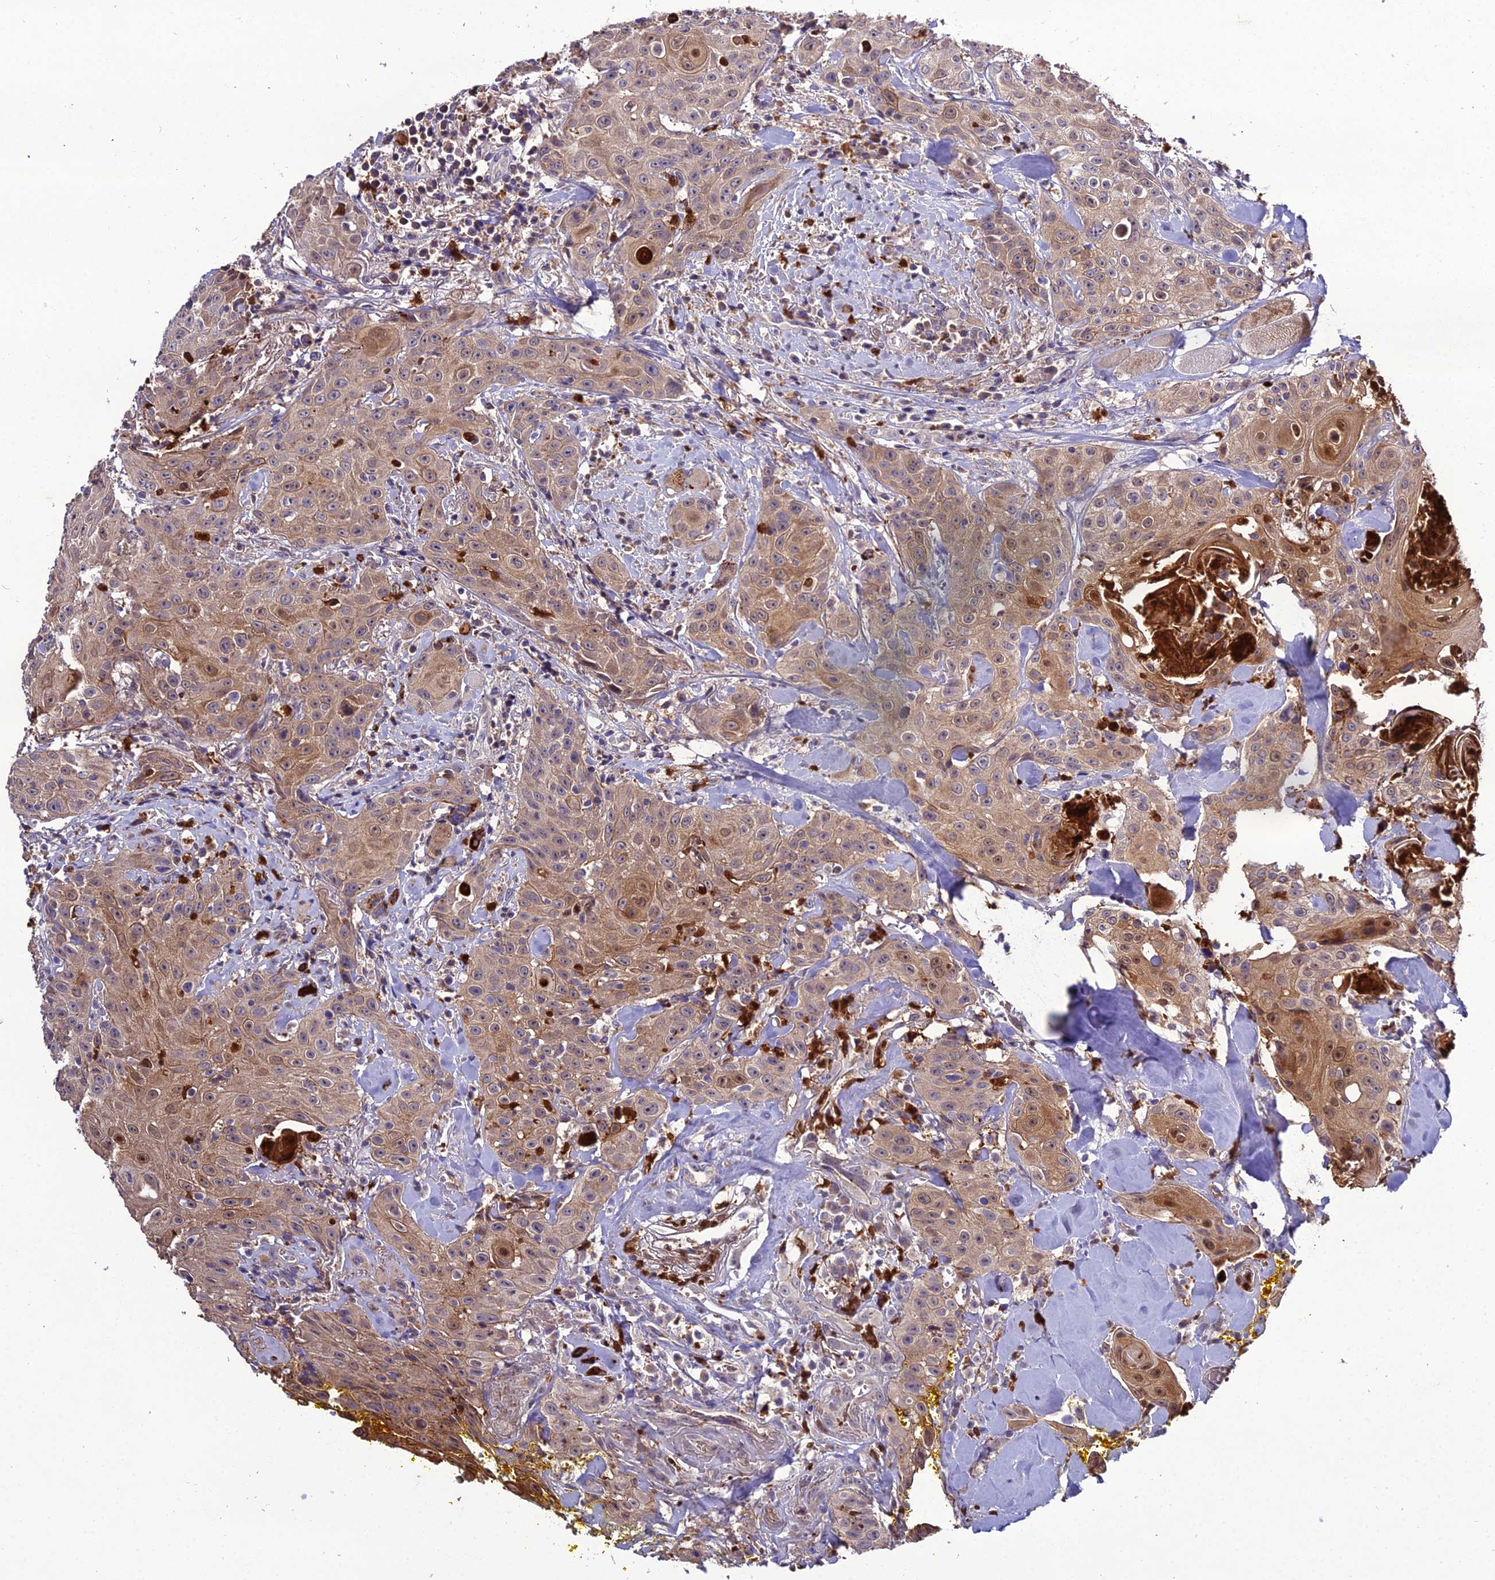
{"staining": {"intensity": "weak", "quantity": ">75%", "location": "cytoplasmic/membranous"}, "tissue": "head and neck cancer", "cell_type": "Tumor cells", "image_type": "cancer", "snomed": [{"axis": "morphology", "description": "Squamous cell carcinoma, NOS"}, {"axis": "topography", "description": "Oral tissue"}, {"axis": "topography", "description": "Head-Neck"}], "caption": "Approximately >75% of tumor cells in human head and neck cancer (squamous cell carcinoma) reveal weak cytoplasmic/membranous protein positivity as visualized by brown immunohistochemical staining.", "gene": "EID2", "patient": {"sex": "female", "age": 82}}